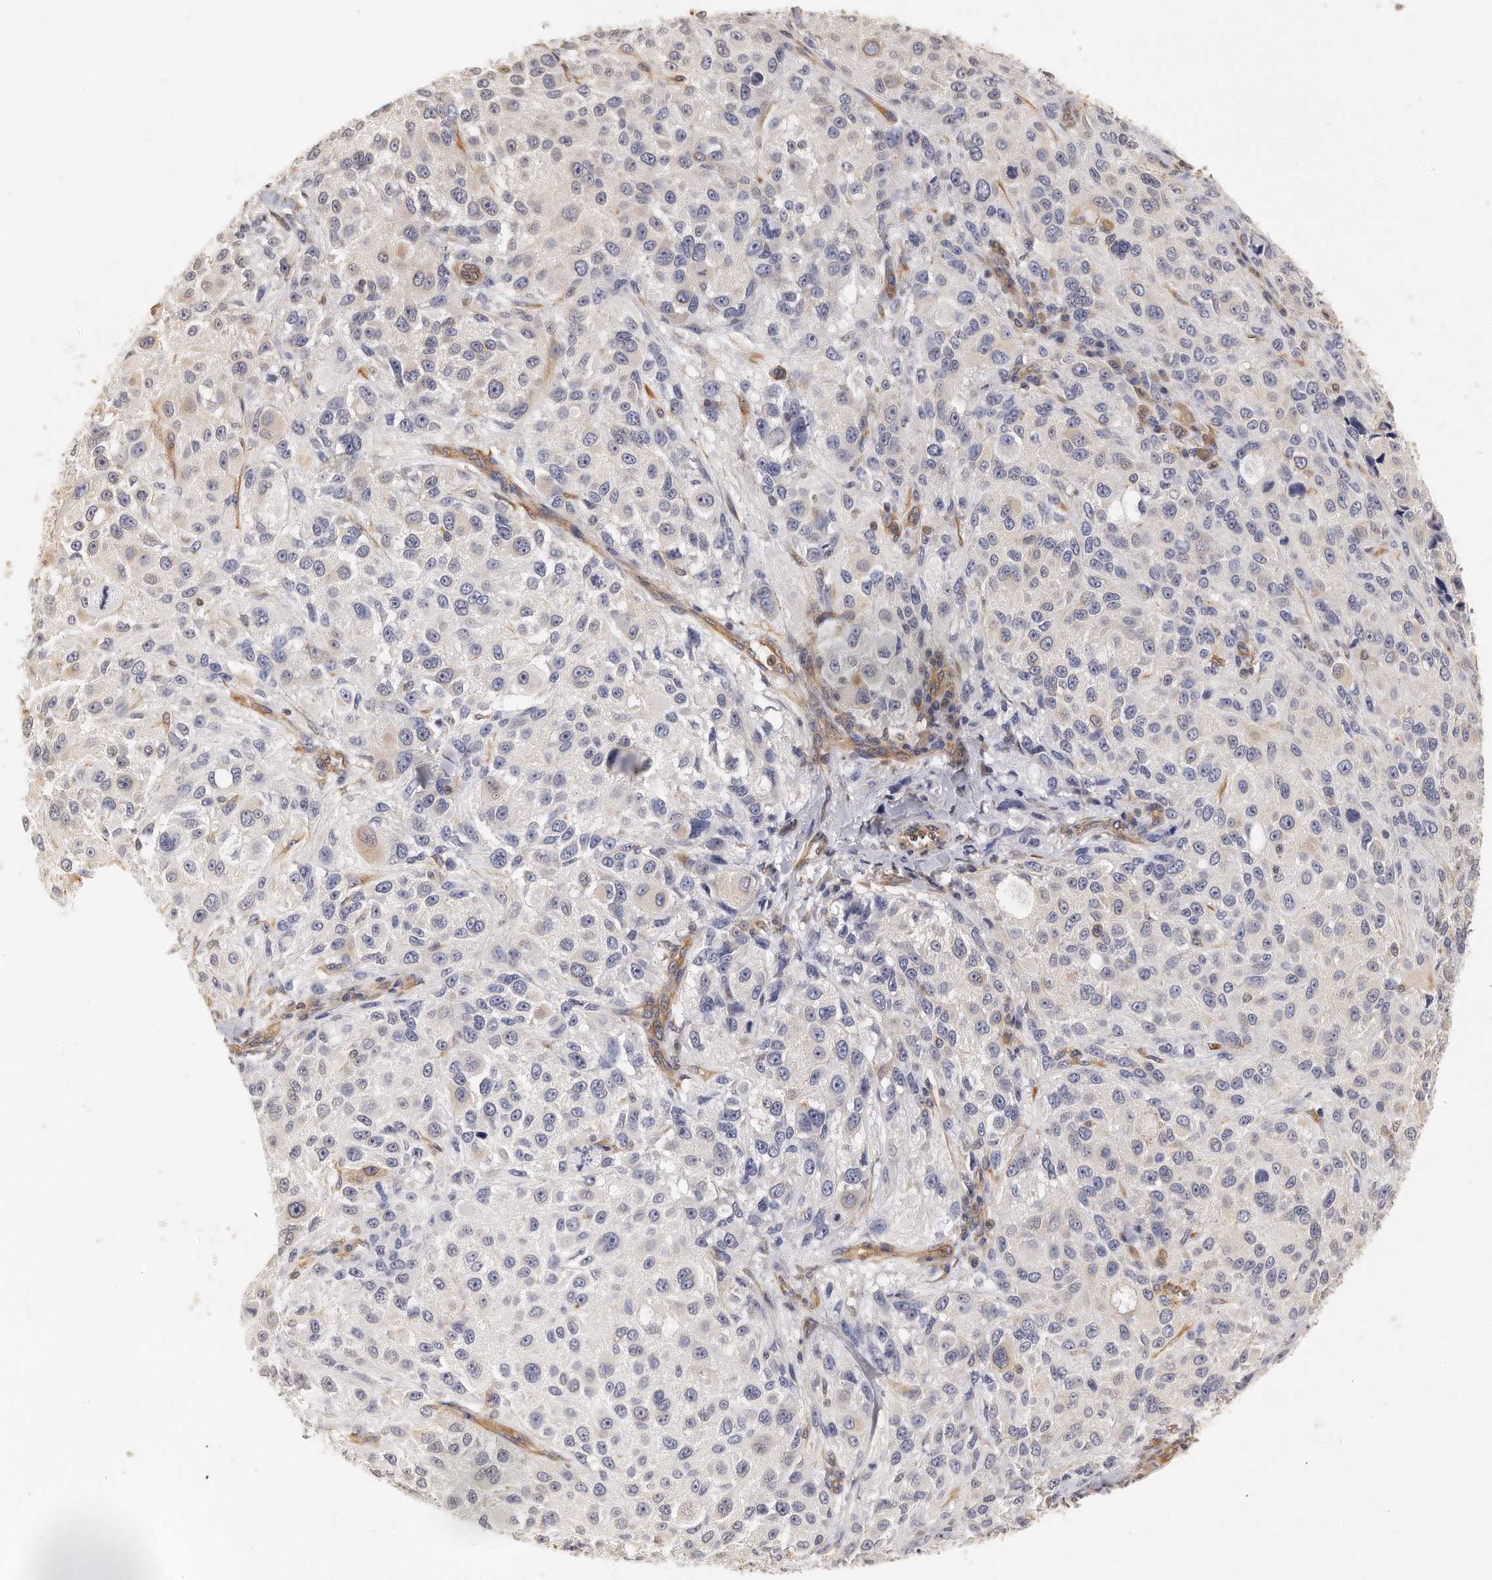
{"staining": {"intensity": "negative", "quantity": "none", "location": "none"}, "tissue": "melanoma", "cell_type": "Tumor cells", "image_type": "cancer", "snomed": [{"axis": "morphology", "description": "Necrosis, NOS"}, {"axis": "morphology", "description": "Malignant melanoma, NOS"}, {"axis": "topography", "description": "Skin"}], "caption": "Tumor cells show no significant protein positivity in melanoma.", "gene": "CHST7", "patient": {"sex": "female", "age": 87}}